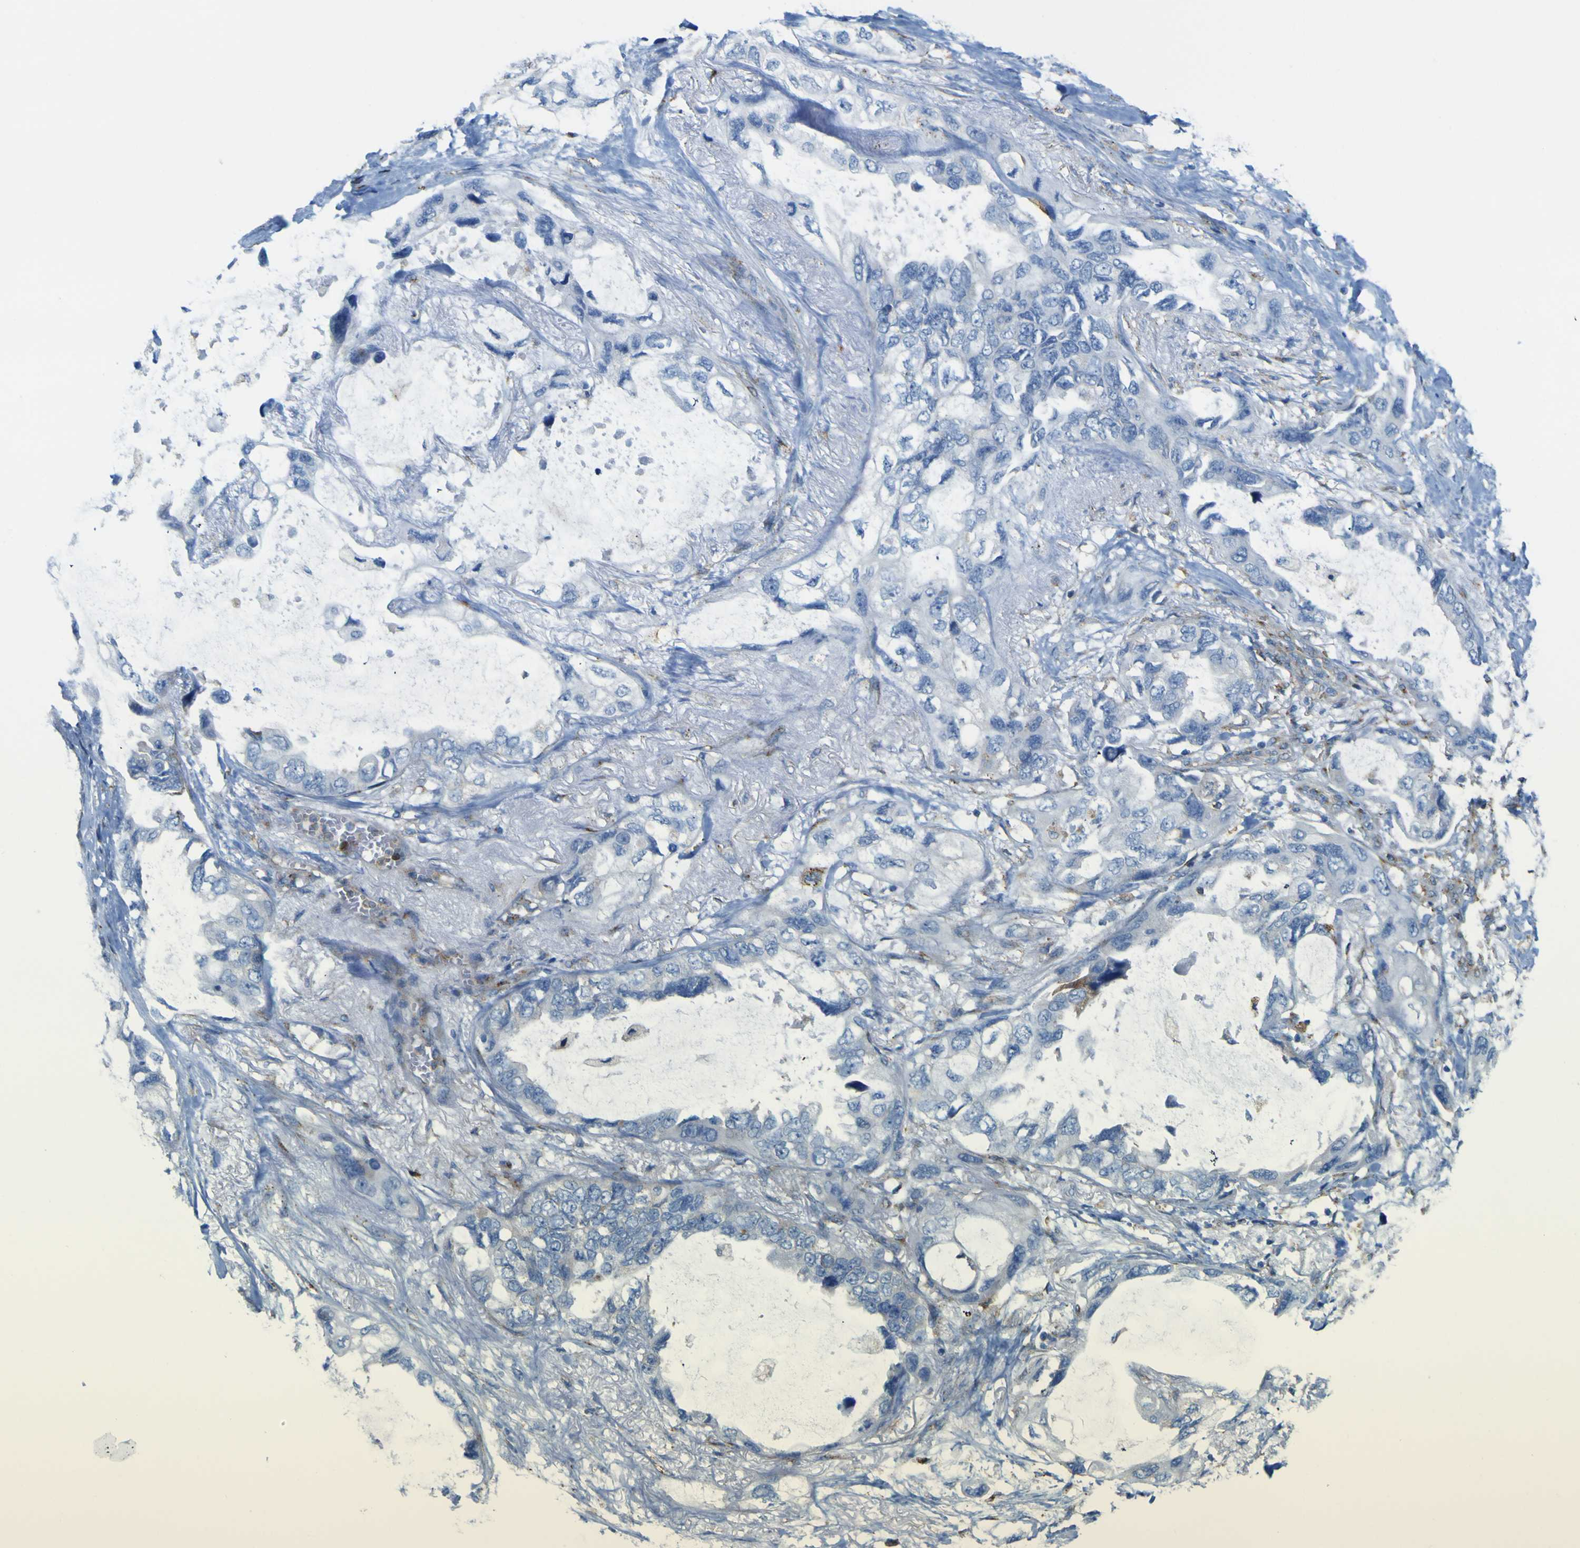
{"staining": {"intensity": "negative", "quantity": "none", "location": "none"}, "tissue": "lung cancer", "cell_type": "Tumor cells", "image_type": "cancer", "snomed": [{"axis": "morphology", "description": "Squamous cell carcinoma, NOS"}, {"axis": "topography", "description": "Lung"}], "caption": "The IHC photomicrograph has no significant staining in tumor cells of lung squamous cell carcinoma tissue. The staining was performed using DAB to visualize the protein expression in brown, while the nuclei were stained in blue with hematoxylin (Magnification: 20x).", "gene": "IGF2R", "patient": {"sex": "female", "age": 73}}